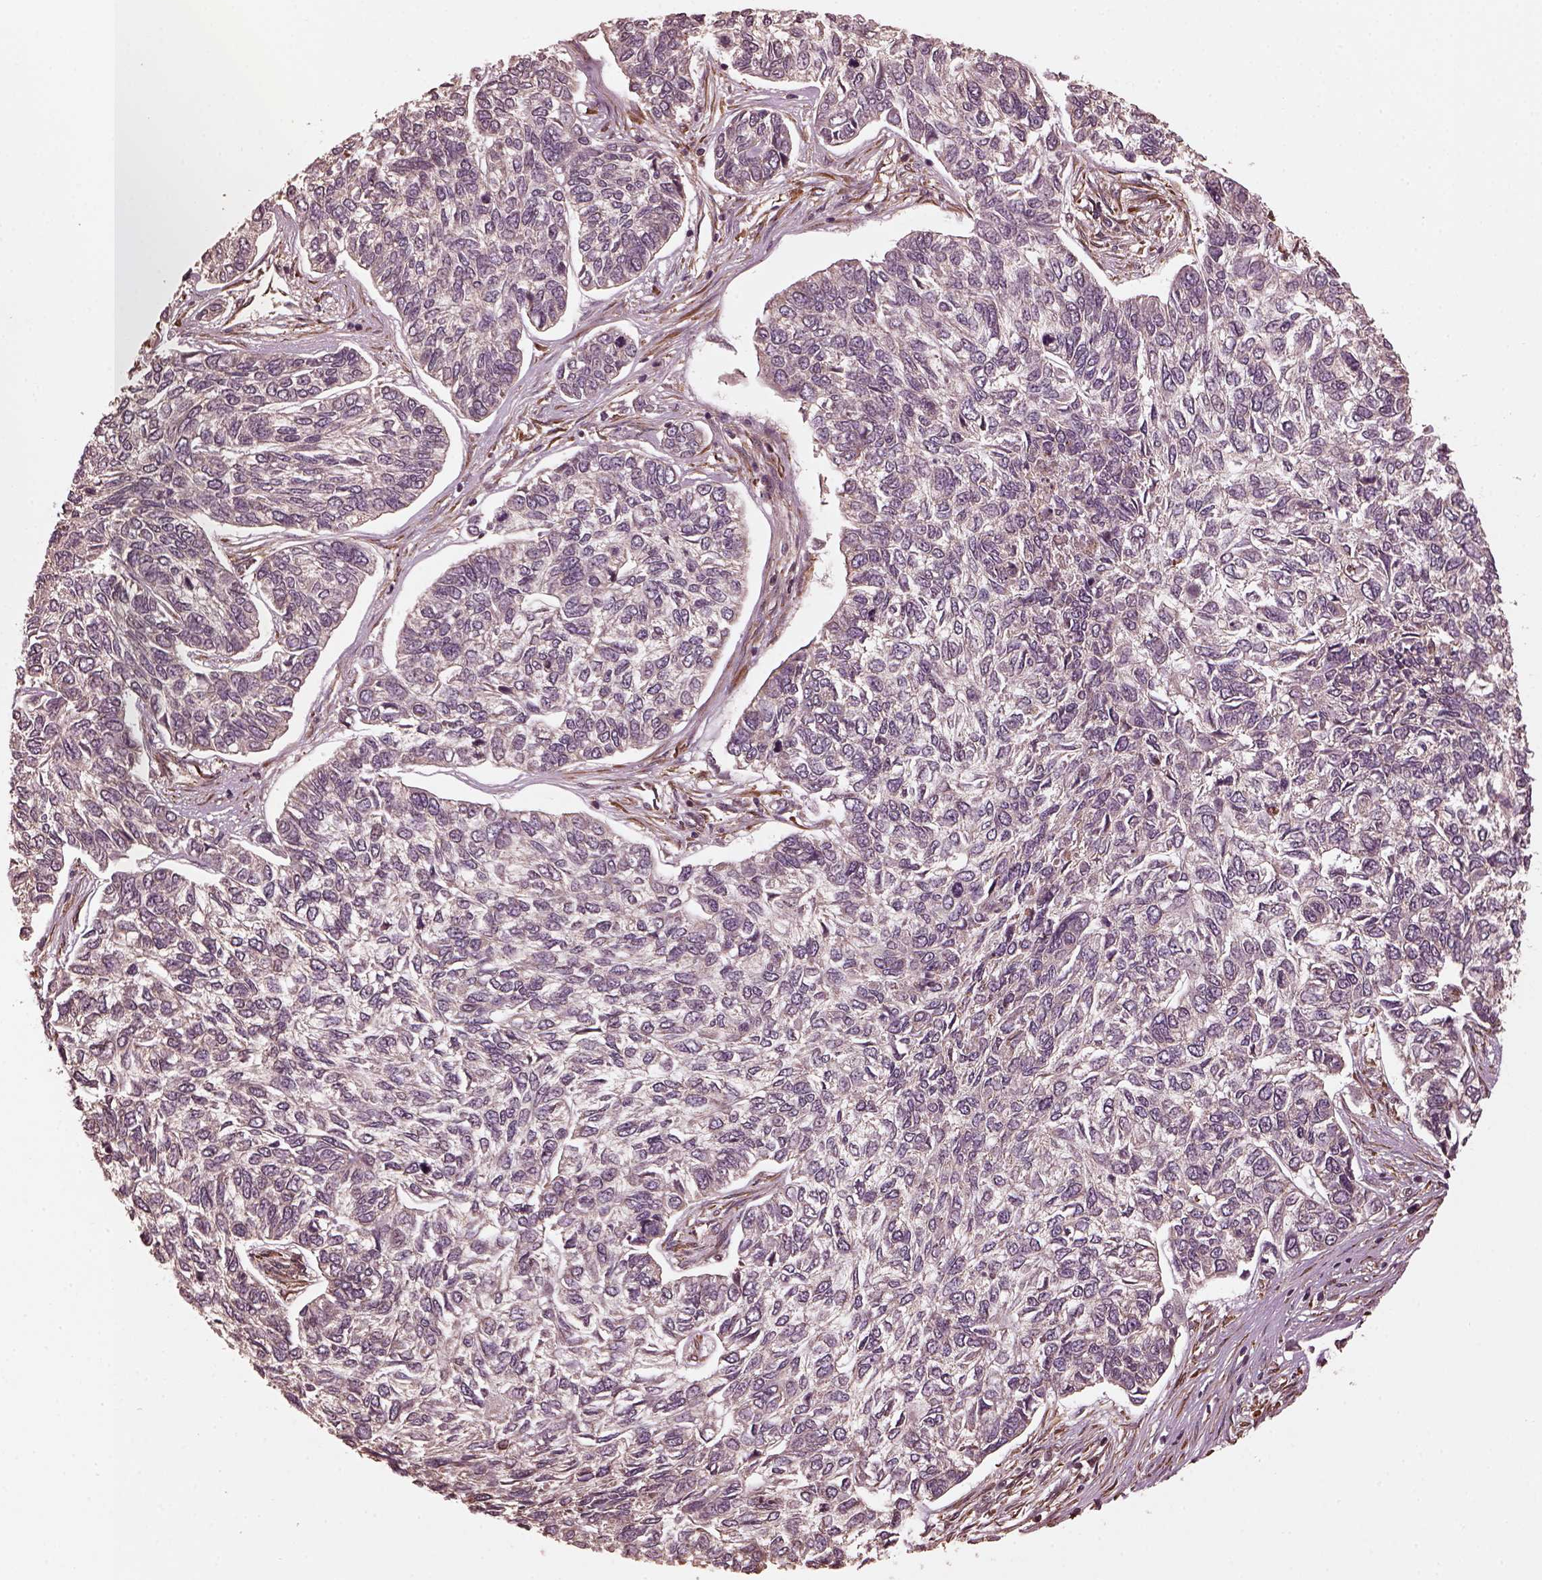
{"staining": {"intensity": "negative", "quantity": "none", "location": "none"}, "tissue": "skin cancer", "cell_type": "Tumor cells", "image_type": "cancer", "snomed": [{"axis": "morphology", "description": "Basal cell carcinoma"}, {"axis": "topography", "description": "Skin"}], "caption": "Tumor cells are negative for brown protein staining in skin cancer (basal cell carcinoma). Brightfield microscopy of immunohistochemistry (IHC) stained with DAB (3,3'-diaminobenzidine) (brown) and hematoxylin (blue), captured at high magnification.", "gene": "ZNF292", "patient": {"sex": "female", "age": 65}}